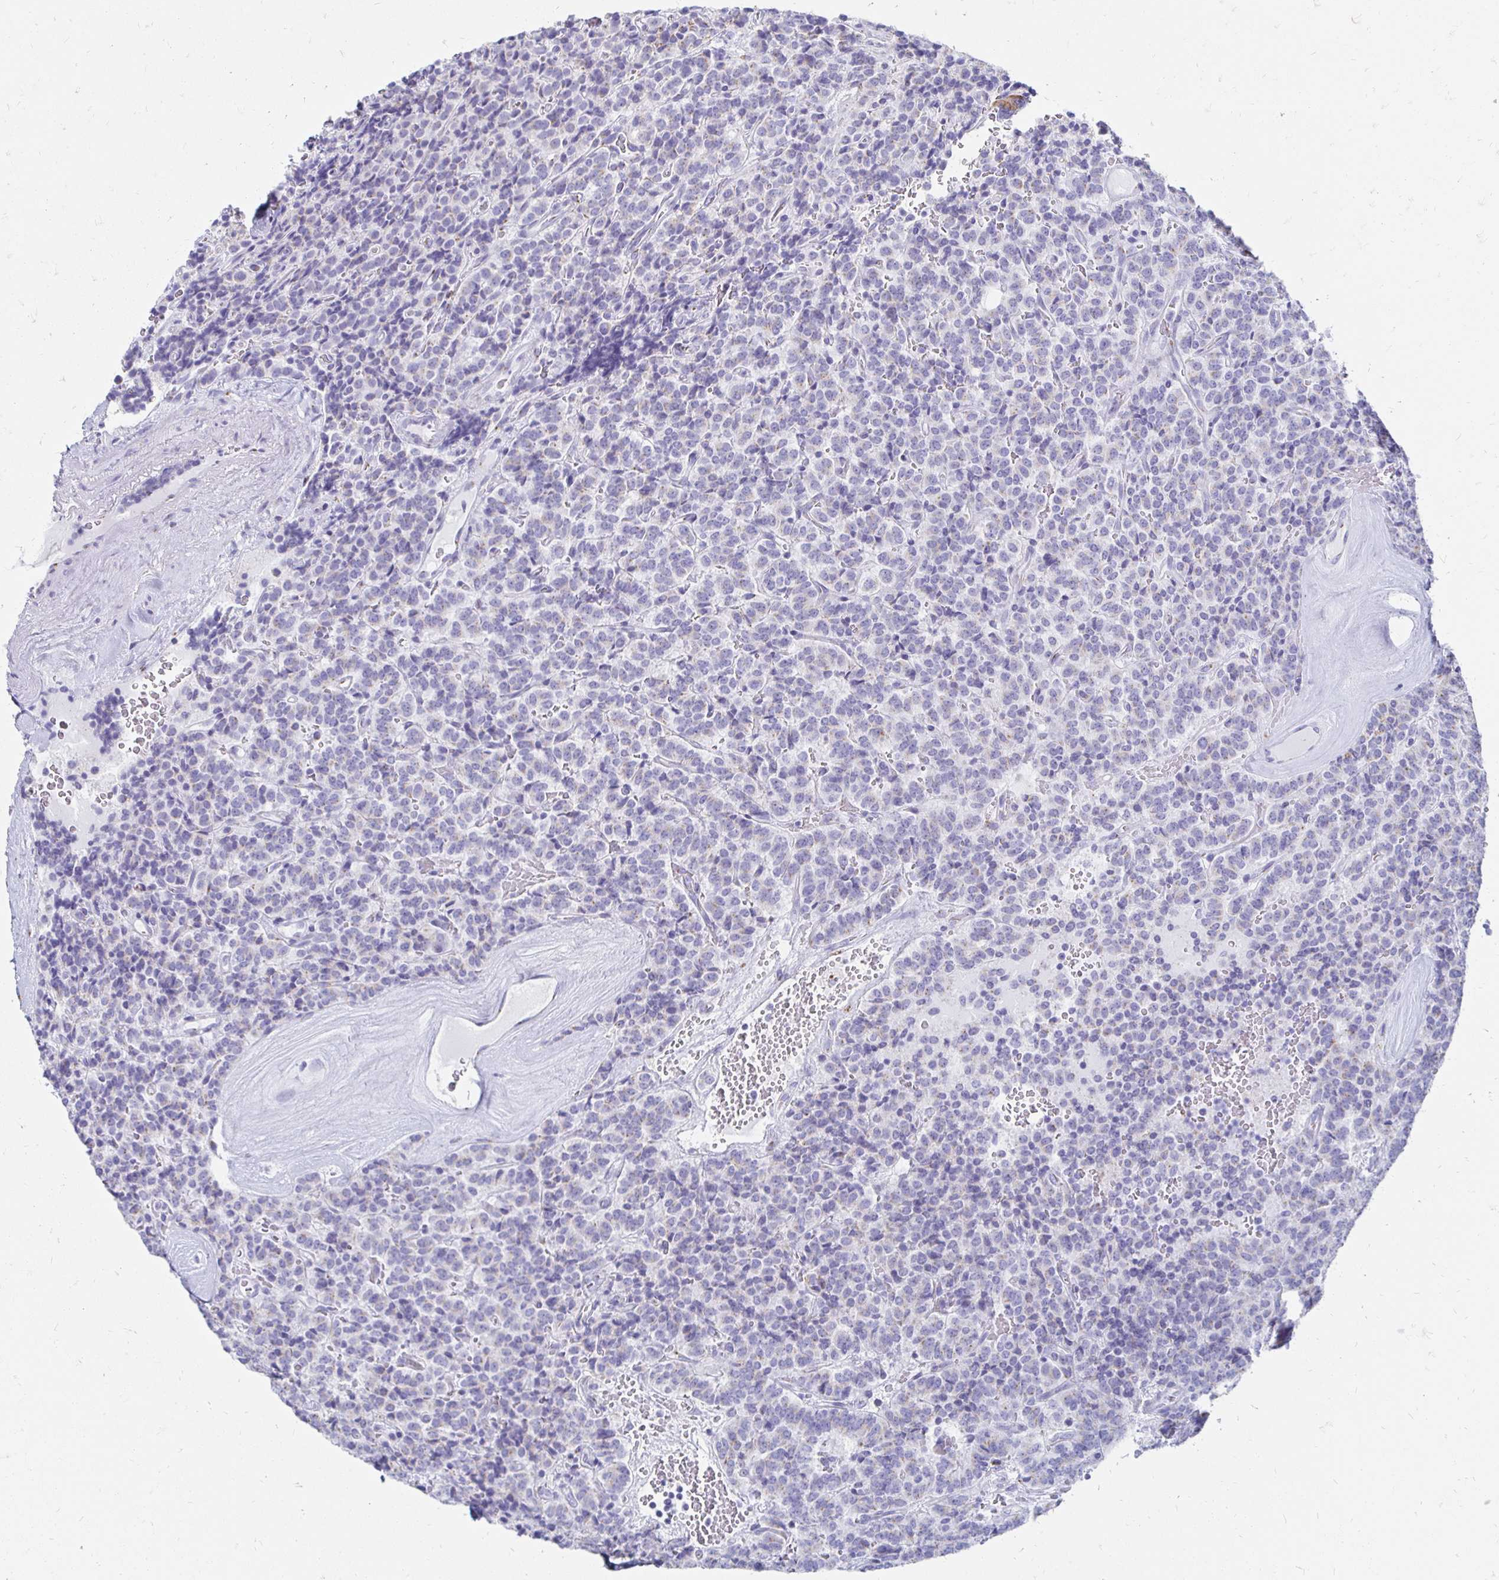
{"staining": {"intensity": "negative", "quantity": "none", "location": "none"}, "tissue": "carcinoid", "cell_type": "Tumor cells", "image_type": "cancer", "snomed": [{"axis": "morphology", "description": "Carcinoid, malignant, NOS"}, {"axis": "topography", "description": "Pancreas"}], "caption": "Immunohistochemical staining of human carcinoid demonstrates no significant positivity in tumor cells.", "gene": "PAGE4", "patient": {"sex": "male", "age": 36}}